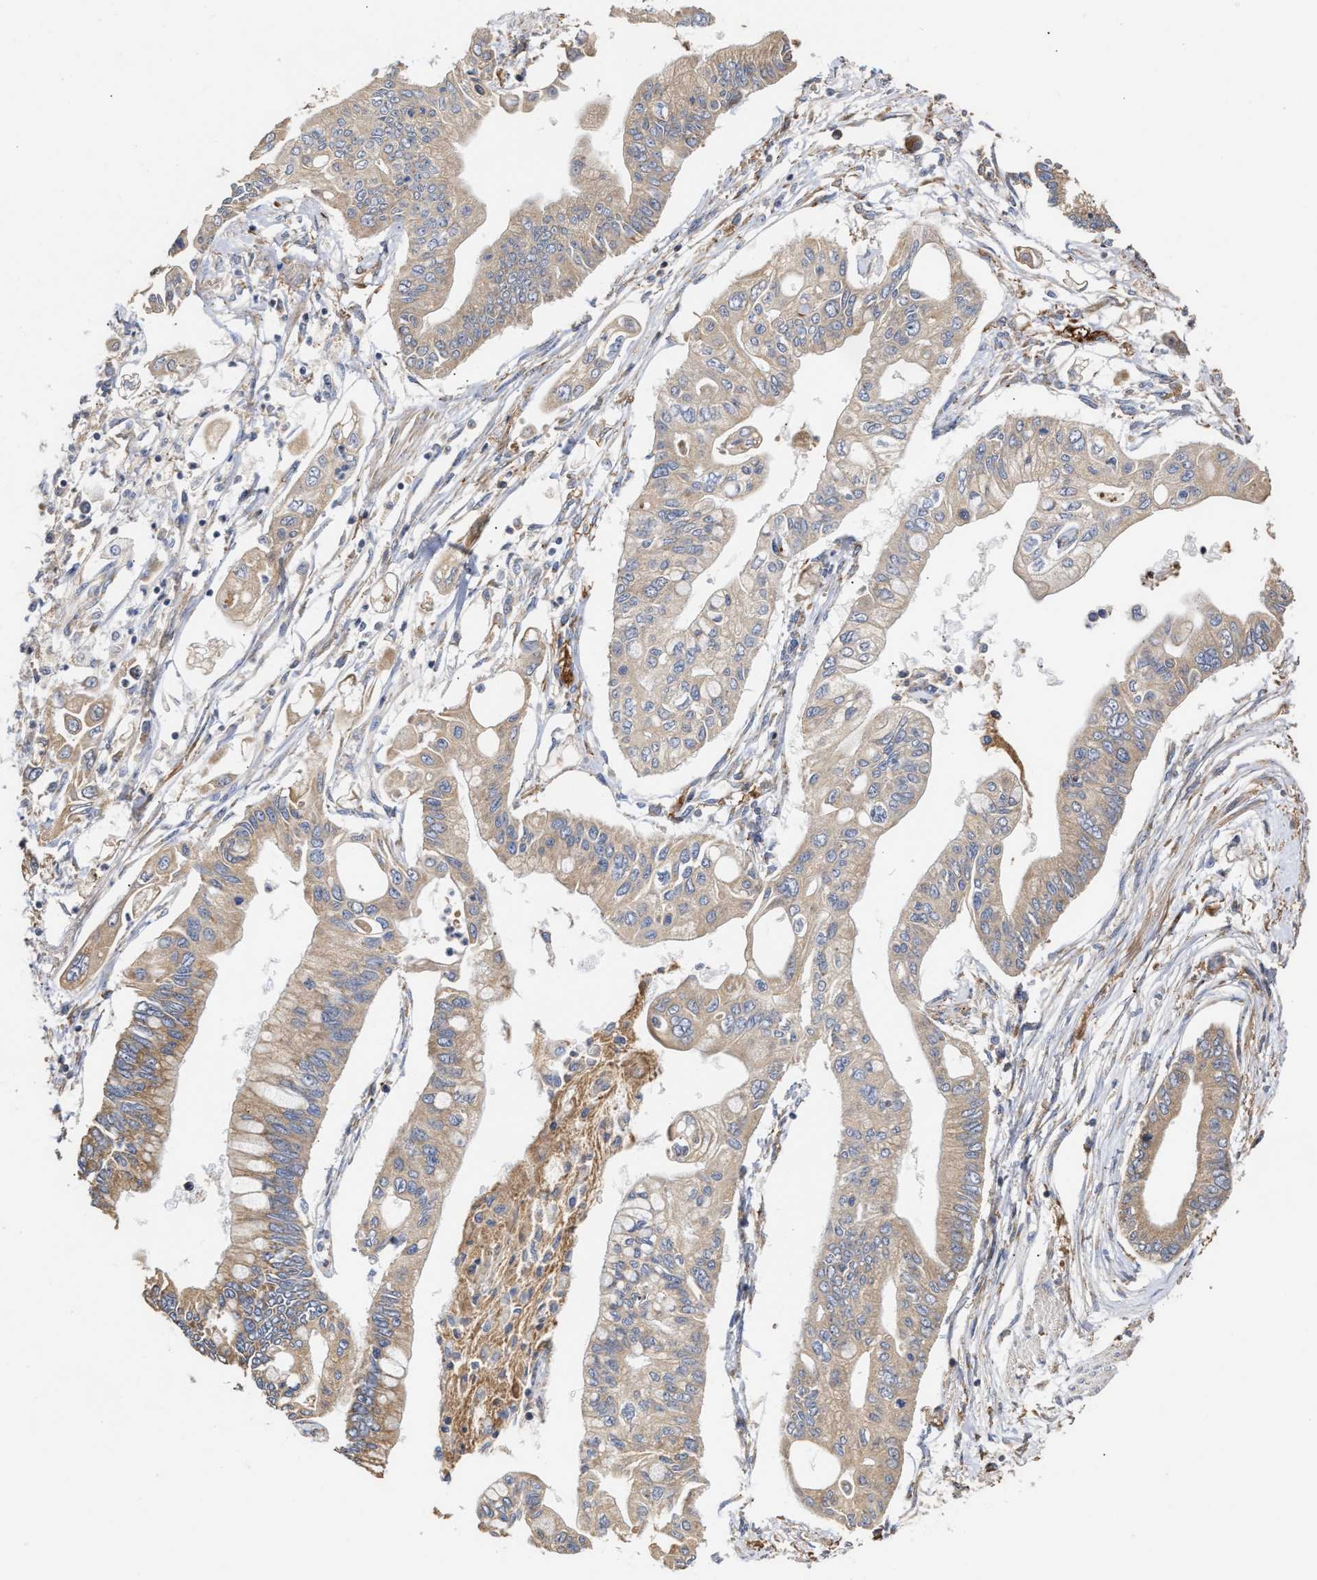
{"staining": {"intensity": "weak", "quantity": "25%-75%", "location": "cytoplasmic/membranous"}, "tissue": "pancreatic cancer", "cell_type": "Tumor cells", "image_type": "cancer", "snomed": [{"axis": "morphology", "description": "Adenocarcinoma, NOS"}, {"axis": "topography", "description": "Pancreas"}], "caption": "Brown immunohistochemical staining in pancreatic adenocarcinoma shows weak cytoplasmic/membranous staining in approximately 25%-75% of tumor cells. The staining is performed using DAB brown chromogen to label protein expression. The nuclei are counter-stained blue using hematoxylin.", "gene": "GOSR1", "patient": {"sex": "female", "age": 77}}